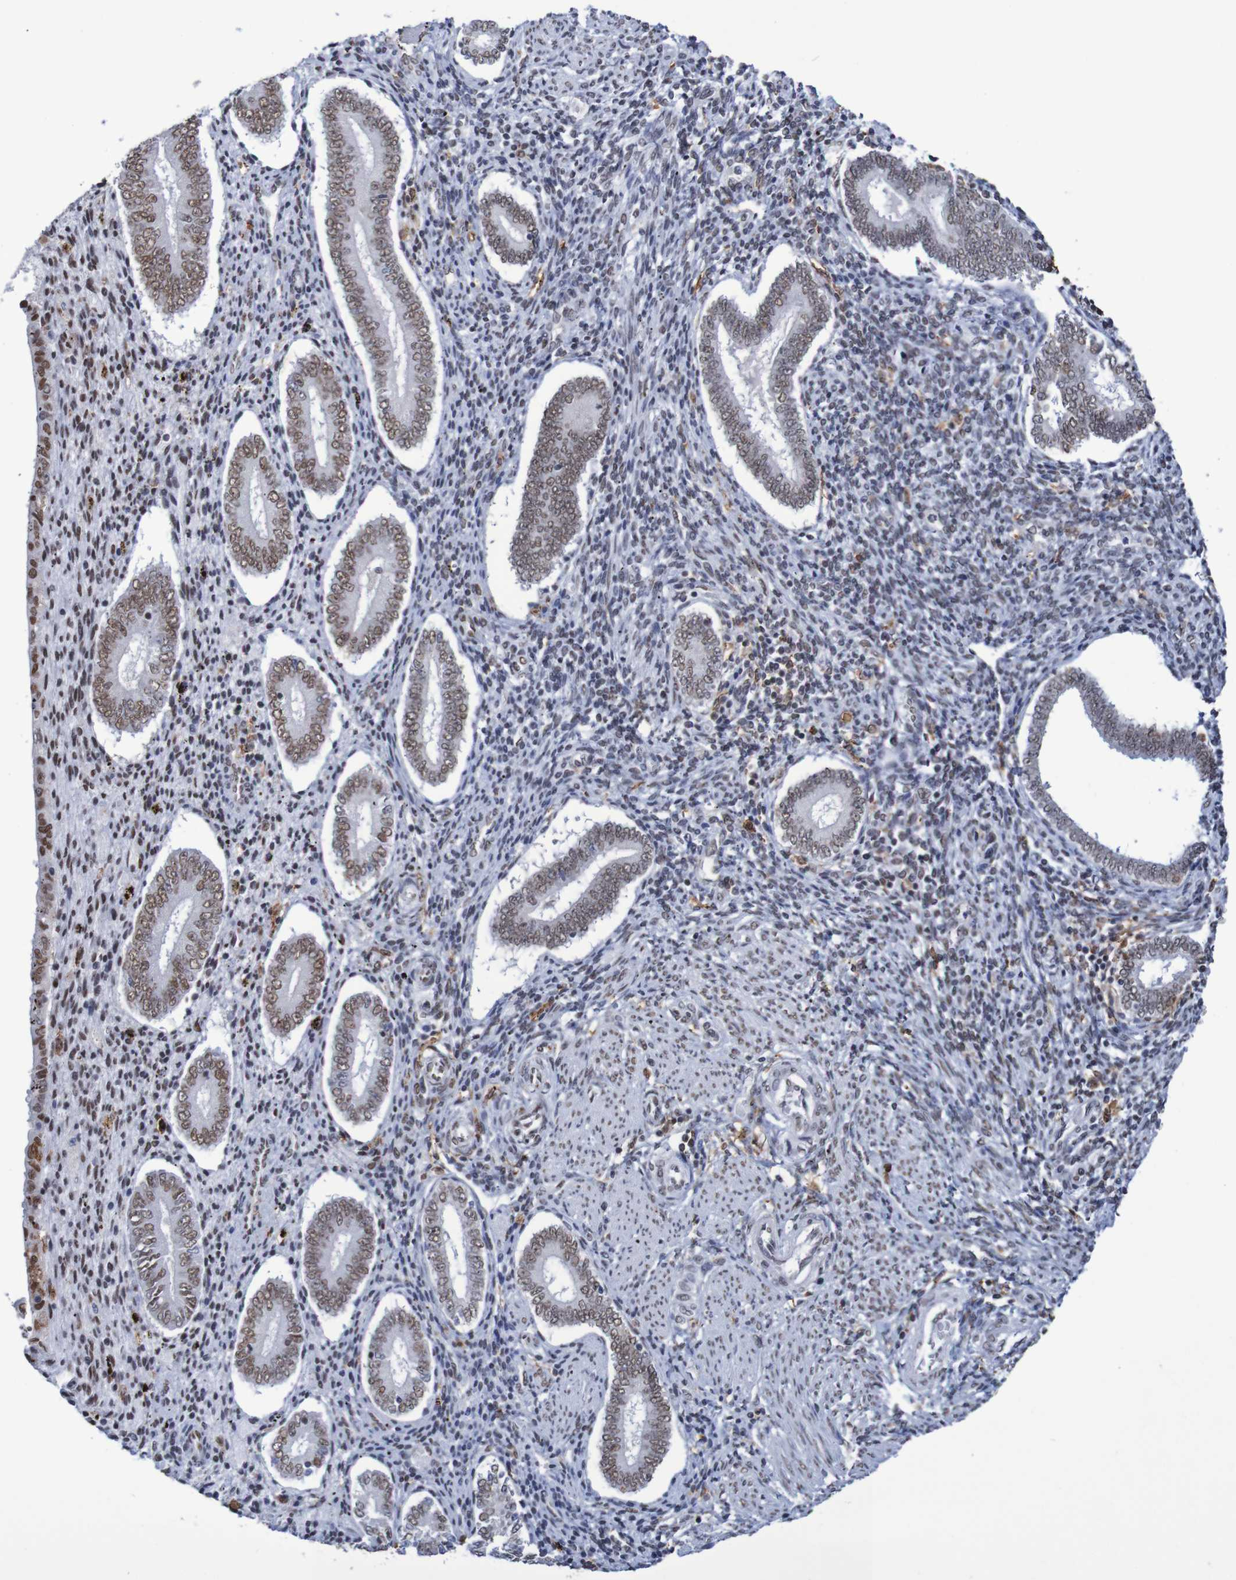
{"staining": {"intensity": "moderate", "quantity": "25%-75%", "location": "nuclear"}, "tissue": "endometrium", "cell_type": "Cells in endometrial stroma", "image_type": "normal", "snomed": [{"axis": "morphology", "description": "Normal tissue, NOS"}, {"axis": "topography", "description": "Endometrium"}], "caption": "Benign endometrium shows moderate nuclear expression in approximately 25%-75% of cells in endometrial stroma, visualized by immunohistochemistry.", "gene": "MRTFB", "patient": {"sex": "female", "age": 42}}